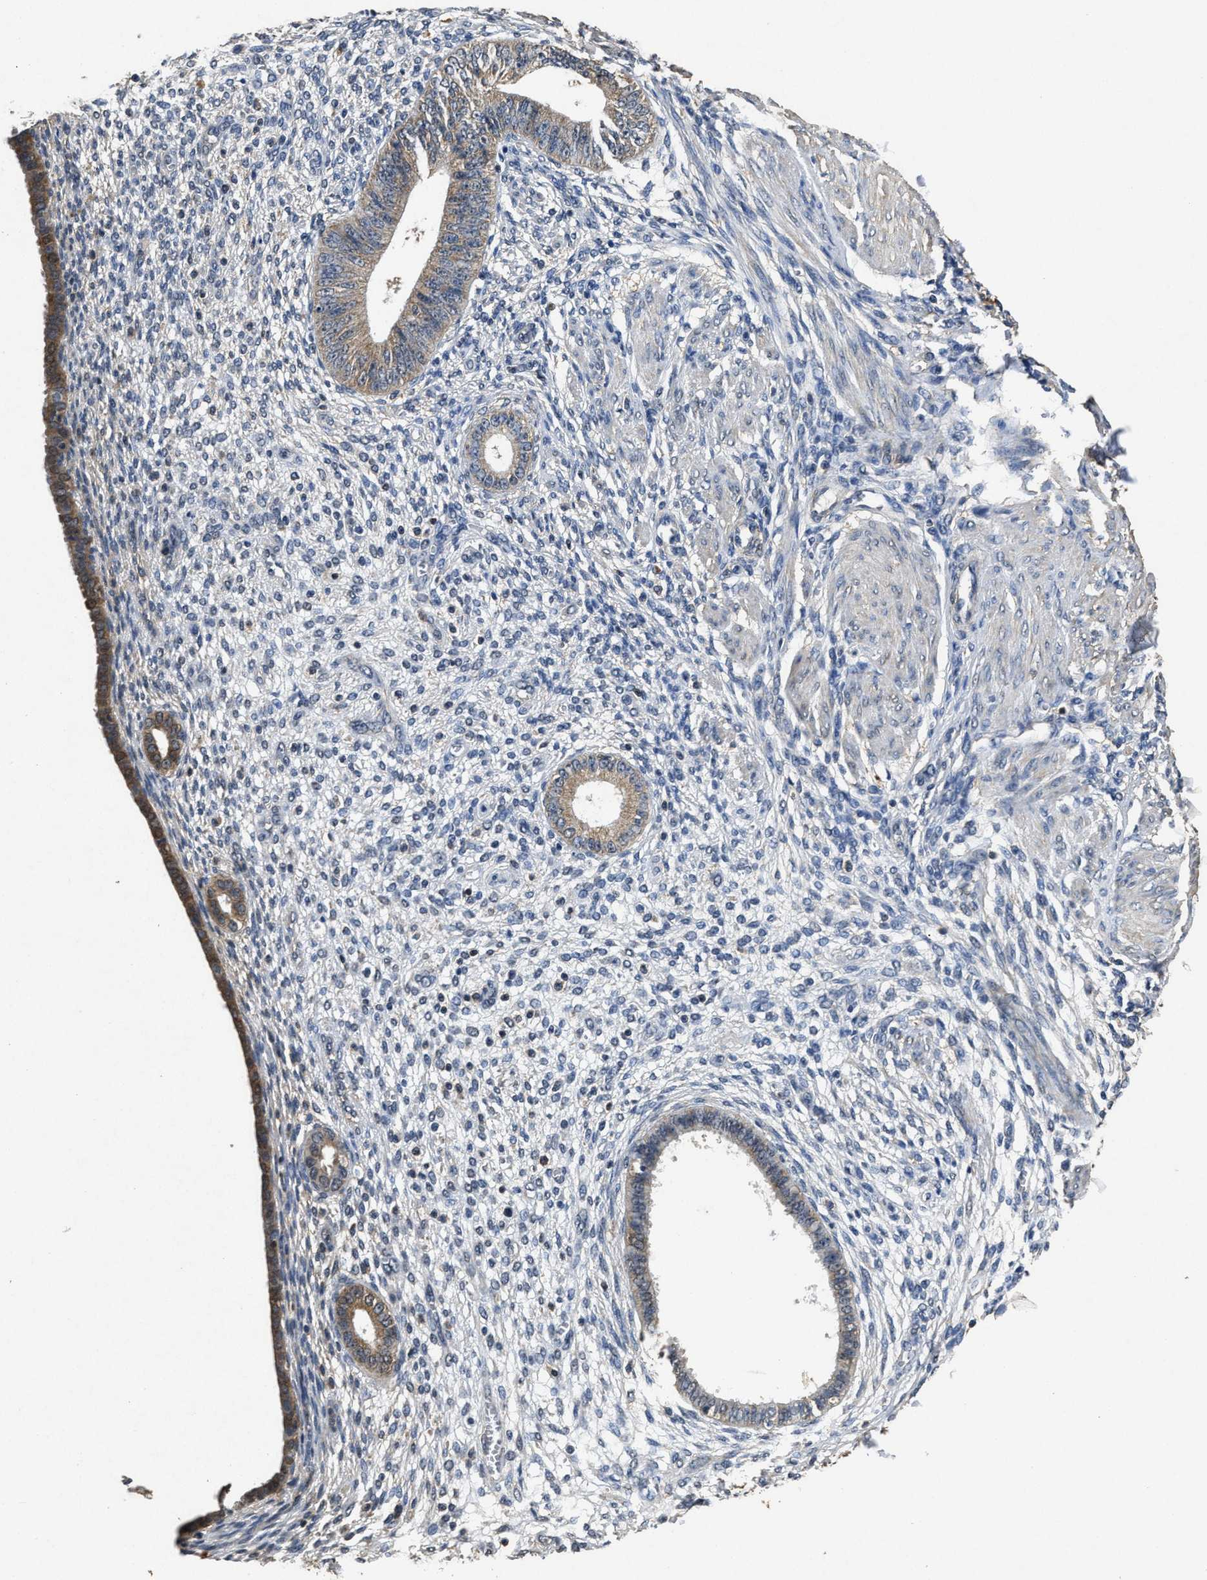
{"staining": {"intensity": "negative", "quantity": "none", "location": "none"}, "tissue": "endometrium", "cell_type": "Cells in endometrial stroma", "image_type": "normal", "snomed": [{"axis": "morphology", "description": "Normal tissue, NOS"}, {"axis": "topography", "description": "Endometrium"}], "caption": "Cells in endometrial stroma show no significant protein staining in benign endometrium.", "gene": "ACAT2", "patient": {"sex": "female", "age": 72}}